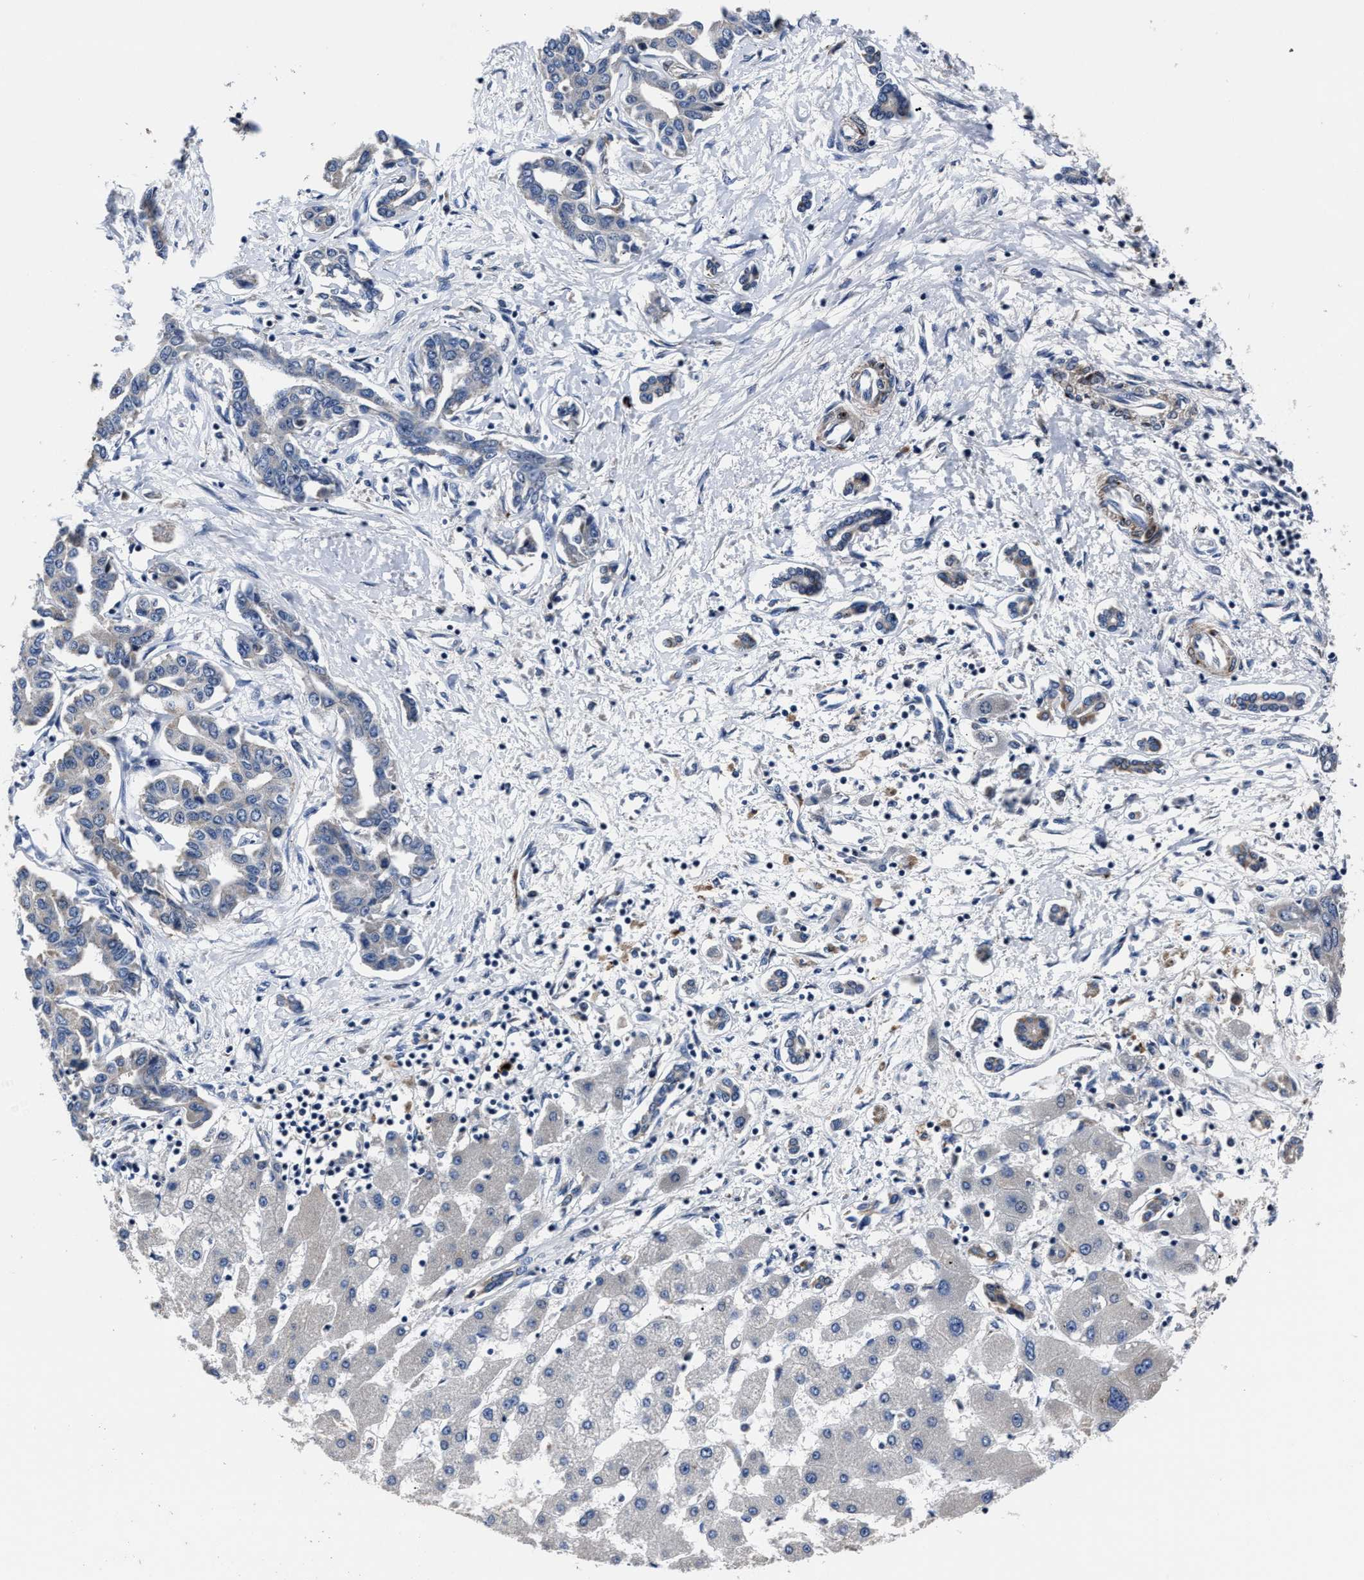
{"staining": {"intensity": "weak", "quantity": "25%-75%", "location": "cytoplasmic/membranous"}, "tissue": "liver cancer", "cell_type": "Tumor cells", "image_type": "cancer", "snomed": [{"axis": "morphology", "description": "Cholangiocarcinoma"}, {"axis": "topography", "description": "Liver"}], "caption": "Liver cancer stained with IHC shows weak cytoplasmic/membranous expression in about 25%-75% of tumor cells. (DAB = brown stain, brightfield microscopy at high magnification).", "gene": "RSBN1L", "patient": {"sex": "male", "age": 59}}